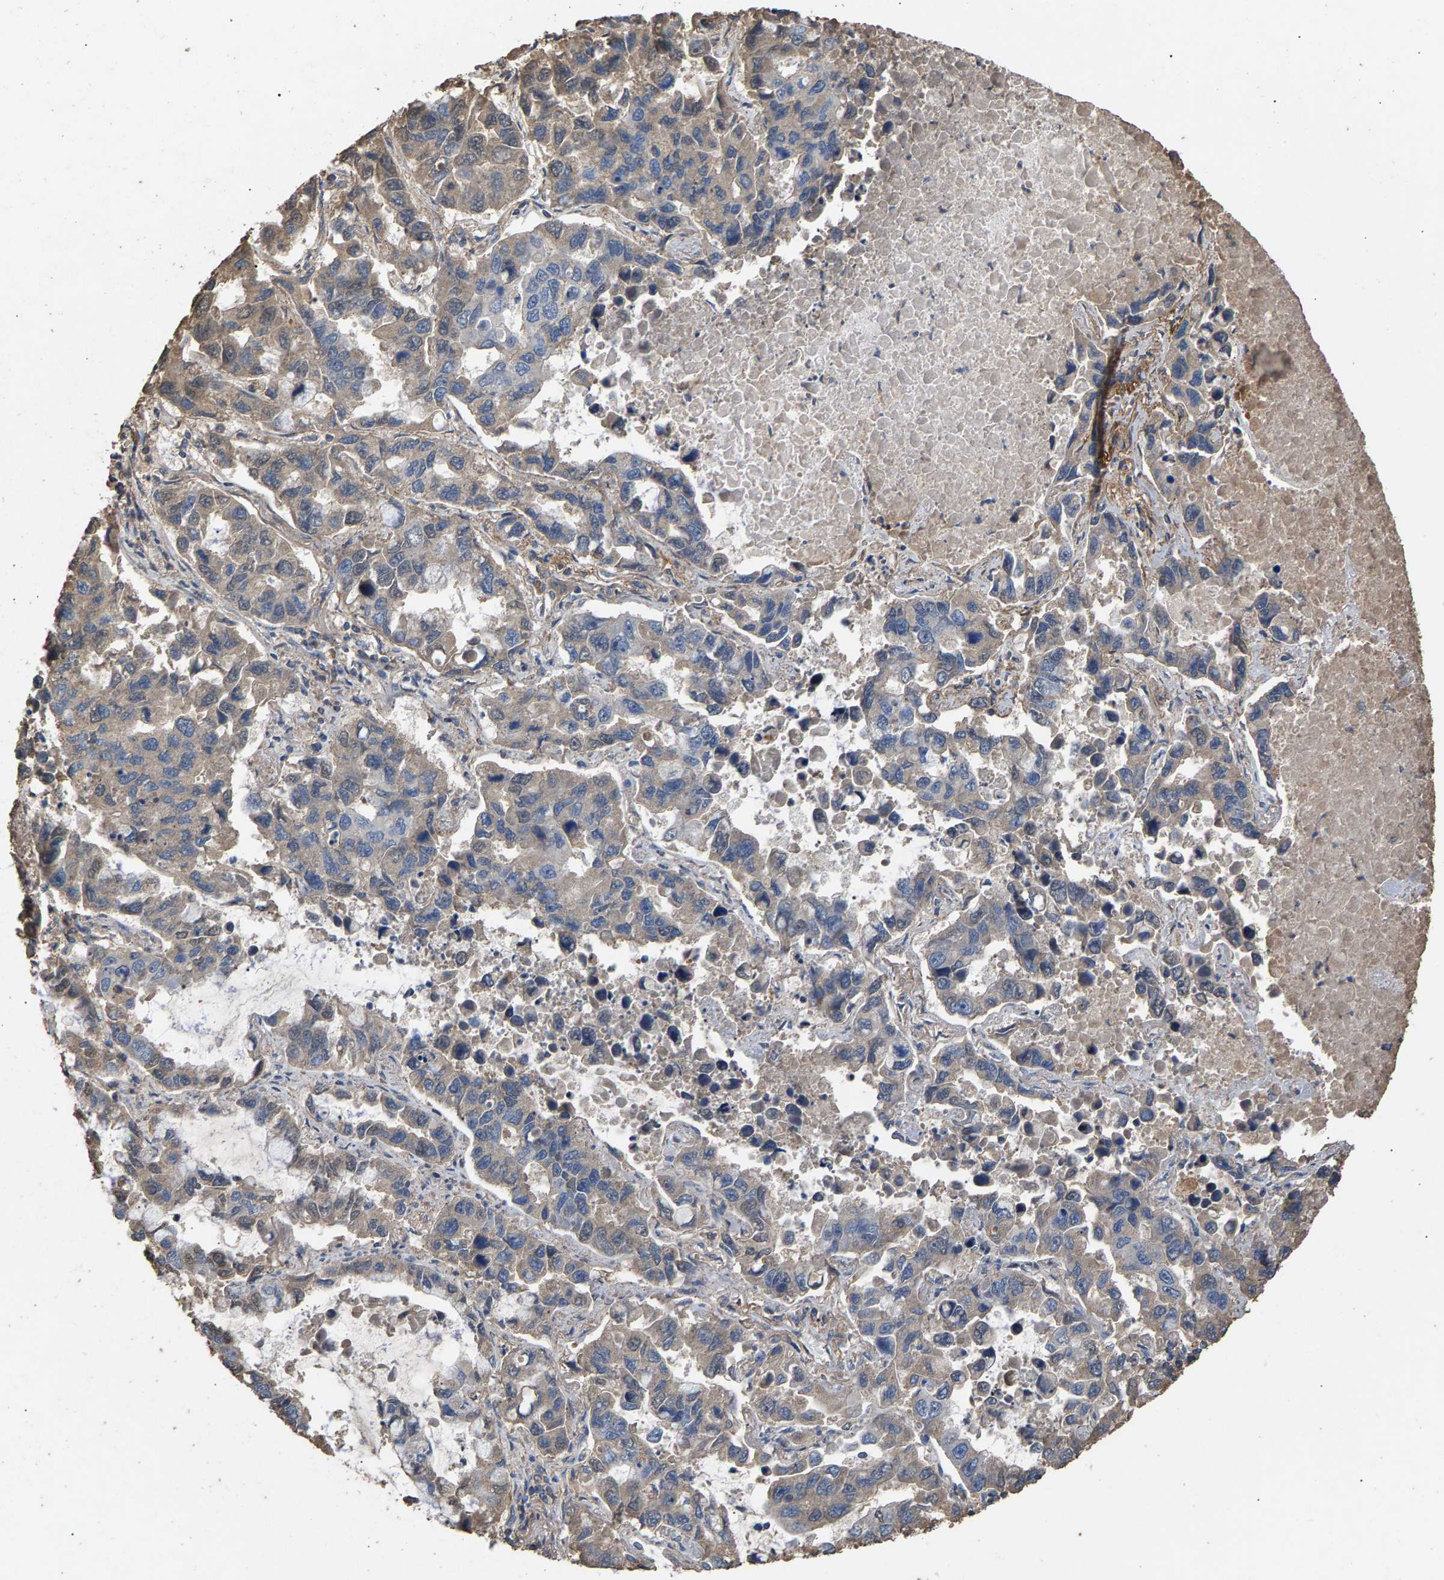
{"staining": {"intensity": "weak", "quantity": "<25%", "location": "cytoplasmic/membranous"}, "tissue": "lung cancer", "cell_type": "Tumor cells", "image_type": "cancer", "snomed": [{"axis": "morphology", "description": "Adenocarcinoma, NOS"}, {"axis": "topography", "description": "Lung"}], "caption": "Image shows no significant protein expression in tumor cells of lung adenocarcinoma.", "gene": "HTRA3", "patient": {"sex": "male", "age": 64}}